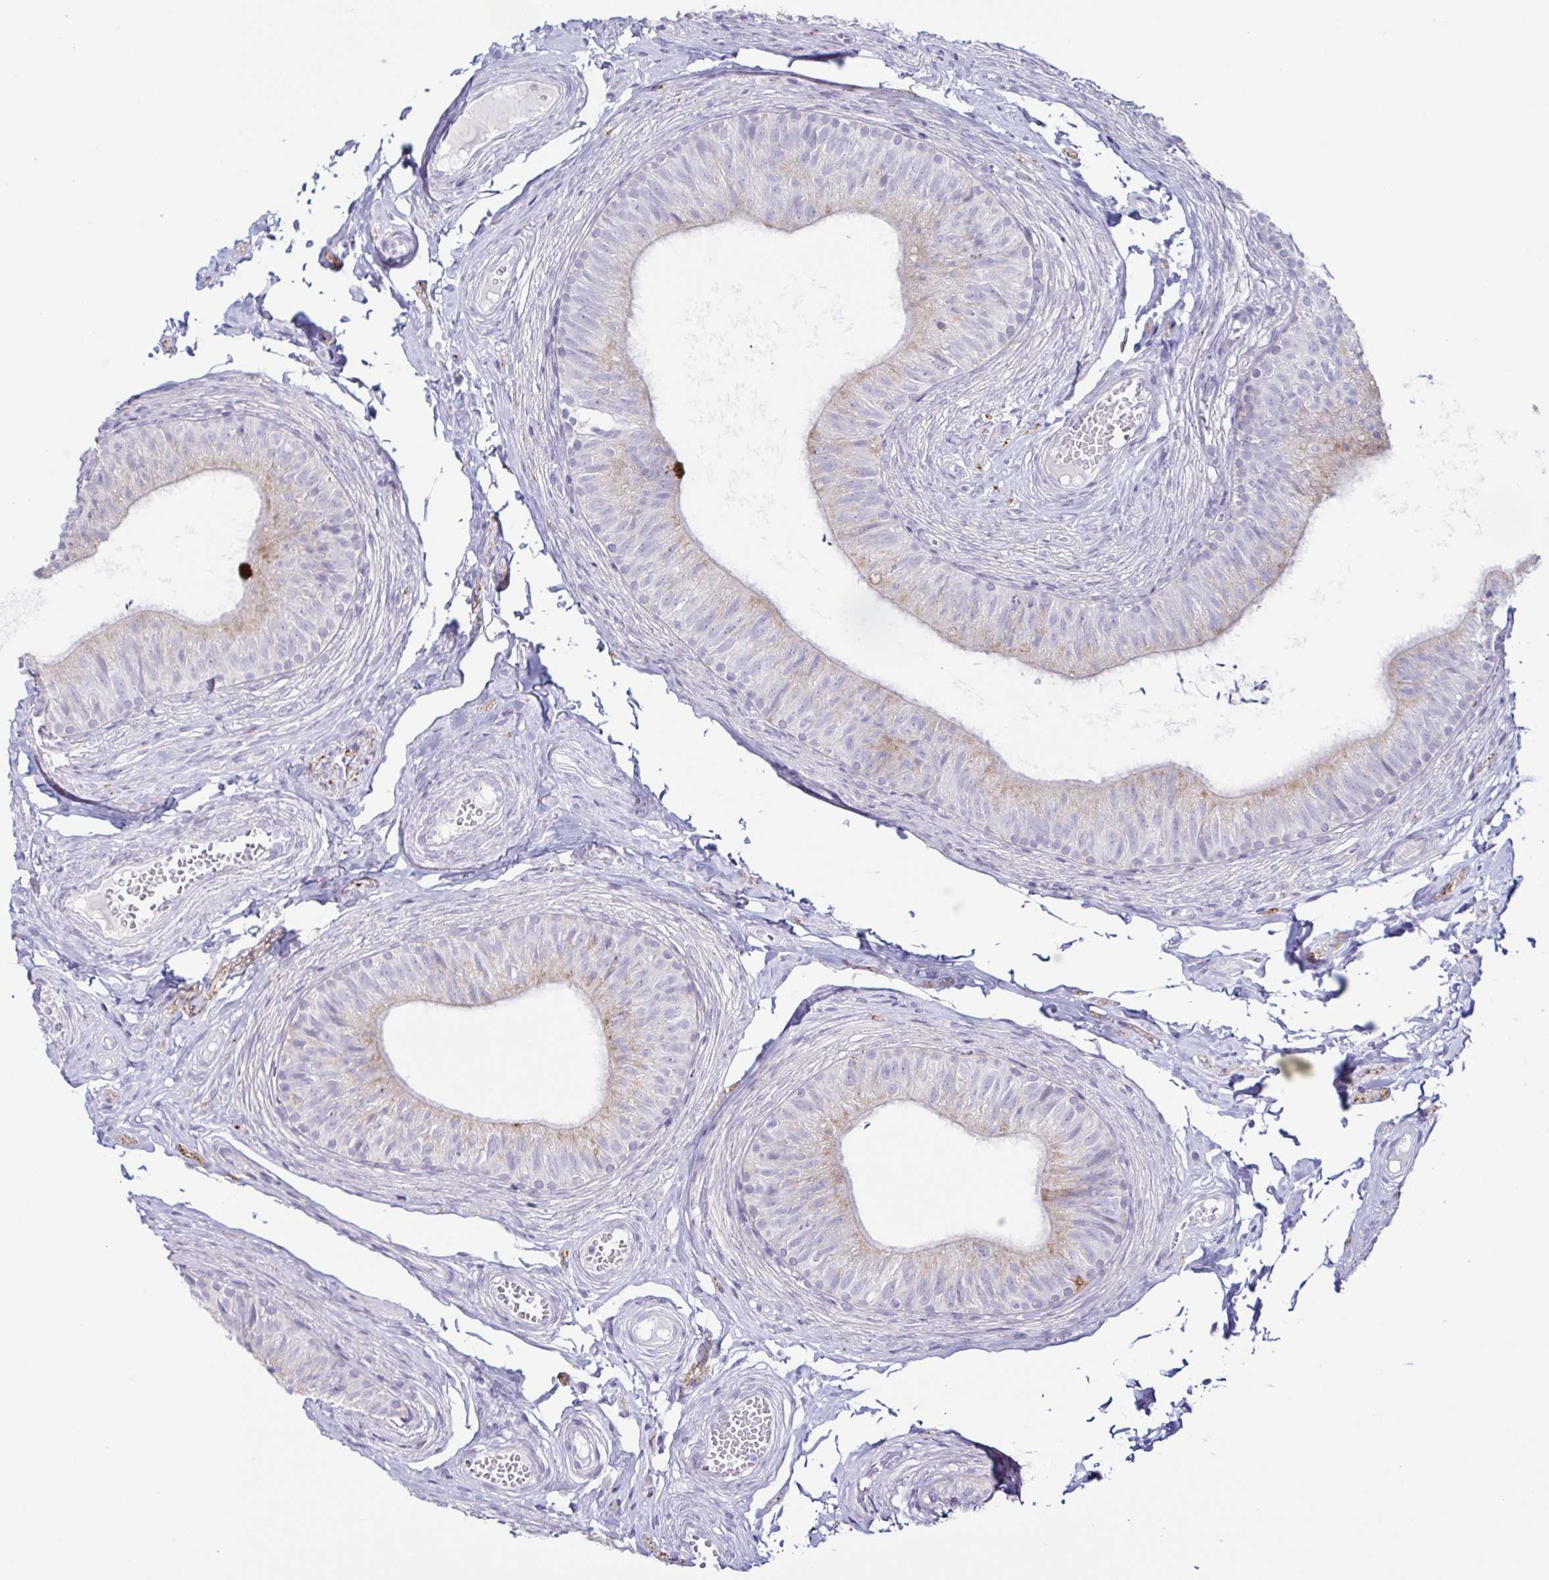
{"staining": {"intensity": "weak", "quantity": "<25%", "location": "cytoplasmic/membranous"}, "tissue": "epididymis", "cell_type": "Glandular cells", "image_type": "normal", "snomed": [{"axis": "morphology", "description": "Normal tissue, NOS"}, {"axis": "topography", "description": "Epididymis, spermatic cord, NOS"}, {"axis": "topography", "description": "Epididymis"}, {"axis": "topography", "description": "Peripheral nerve tissue"}], "caption": "IHC of unremarkable epididymis shows no positivity in glandular cells.", "gene": "ATP6V1G2", "patient": {"sex": "male", "age": 29}}